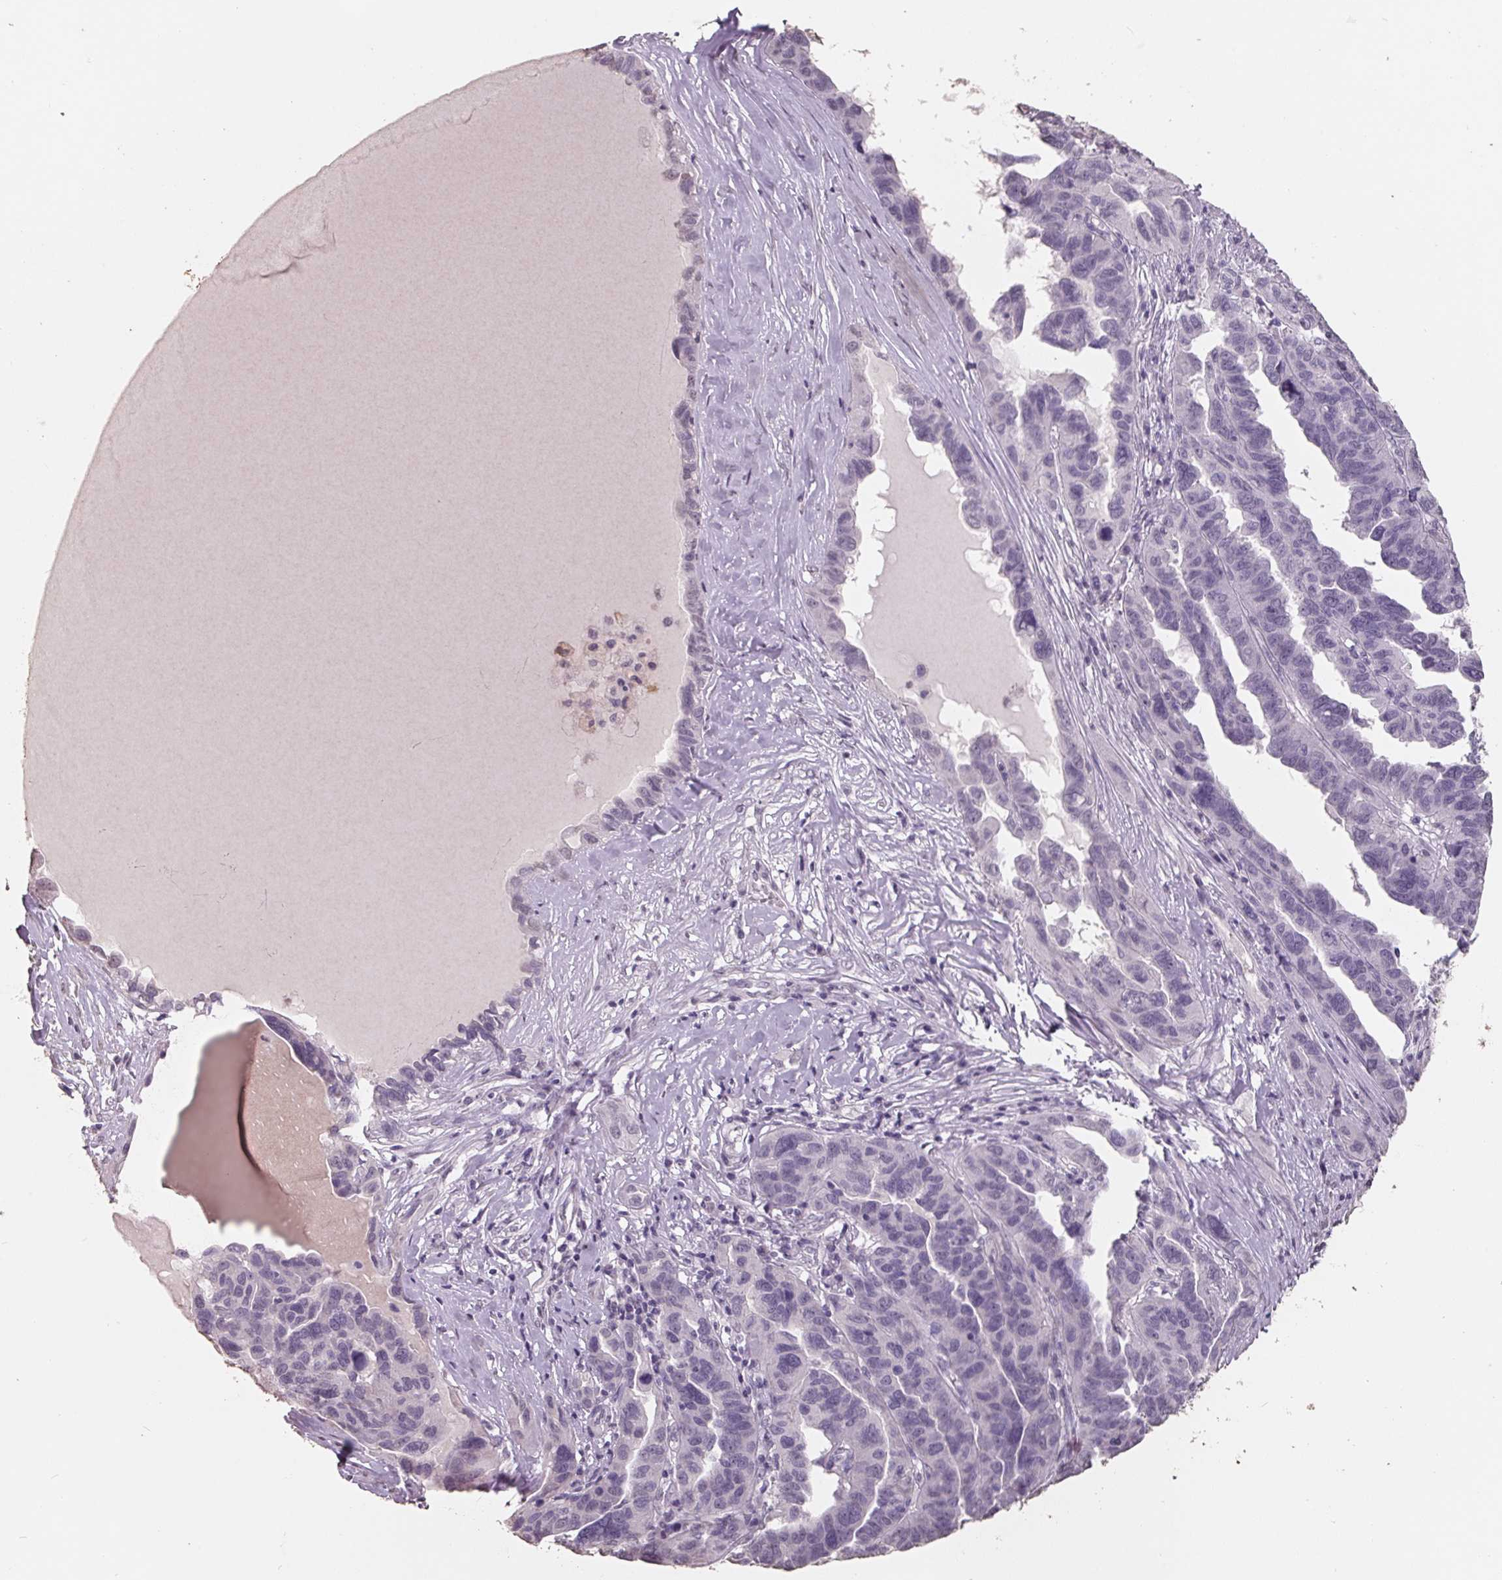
{"staining": {"intensity": "negative", "quantity": "none", "location": "none"}, "tissue": "ovarian cancer", "cell_type": "Tumor cells", "image_type": "cancer", "snomed": [{"axis": "morphology", "description": "Cystadenocarcinoma, serous, NOS"}, {"axis": "topography", "description": "Ovary"}], "caption": "Tumor cells show no significant protein staining in ovarian cancer. (DAB immunohistochemistry with hematoxylin counter stain).", "gene": "FTCD", "patient": {"sex": "female", "age": 64}}